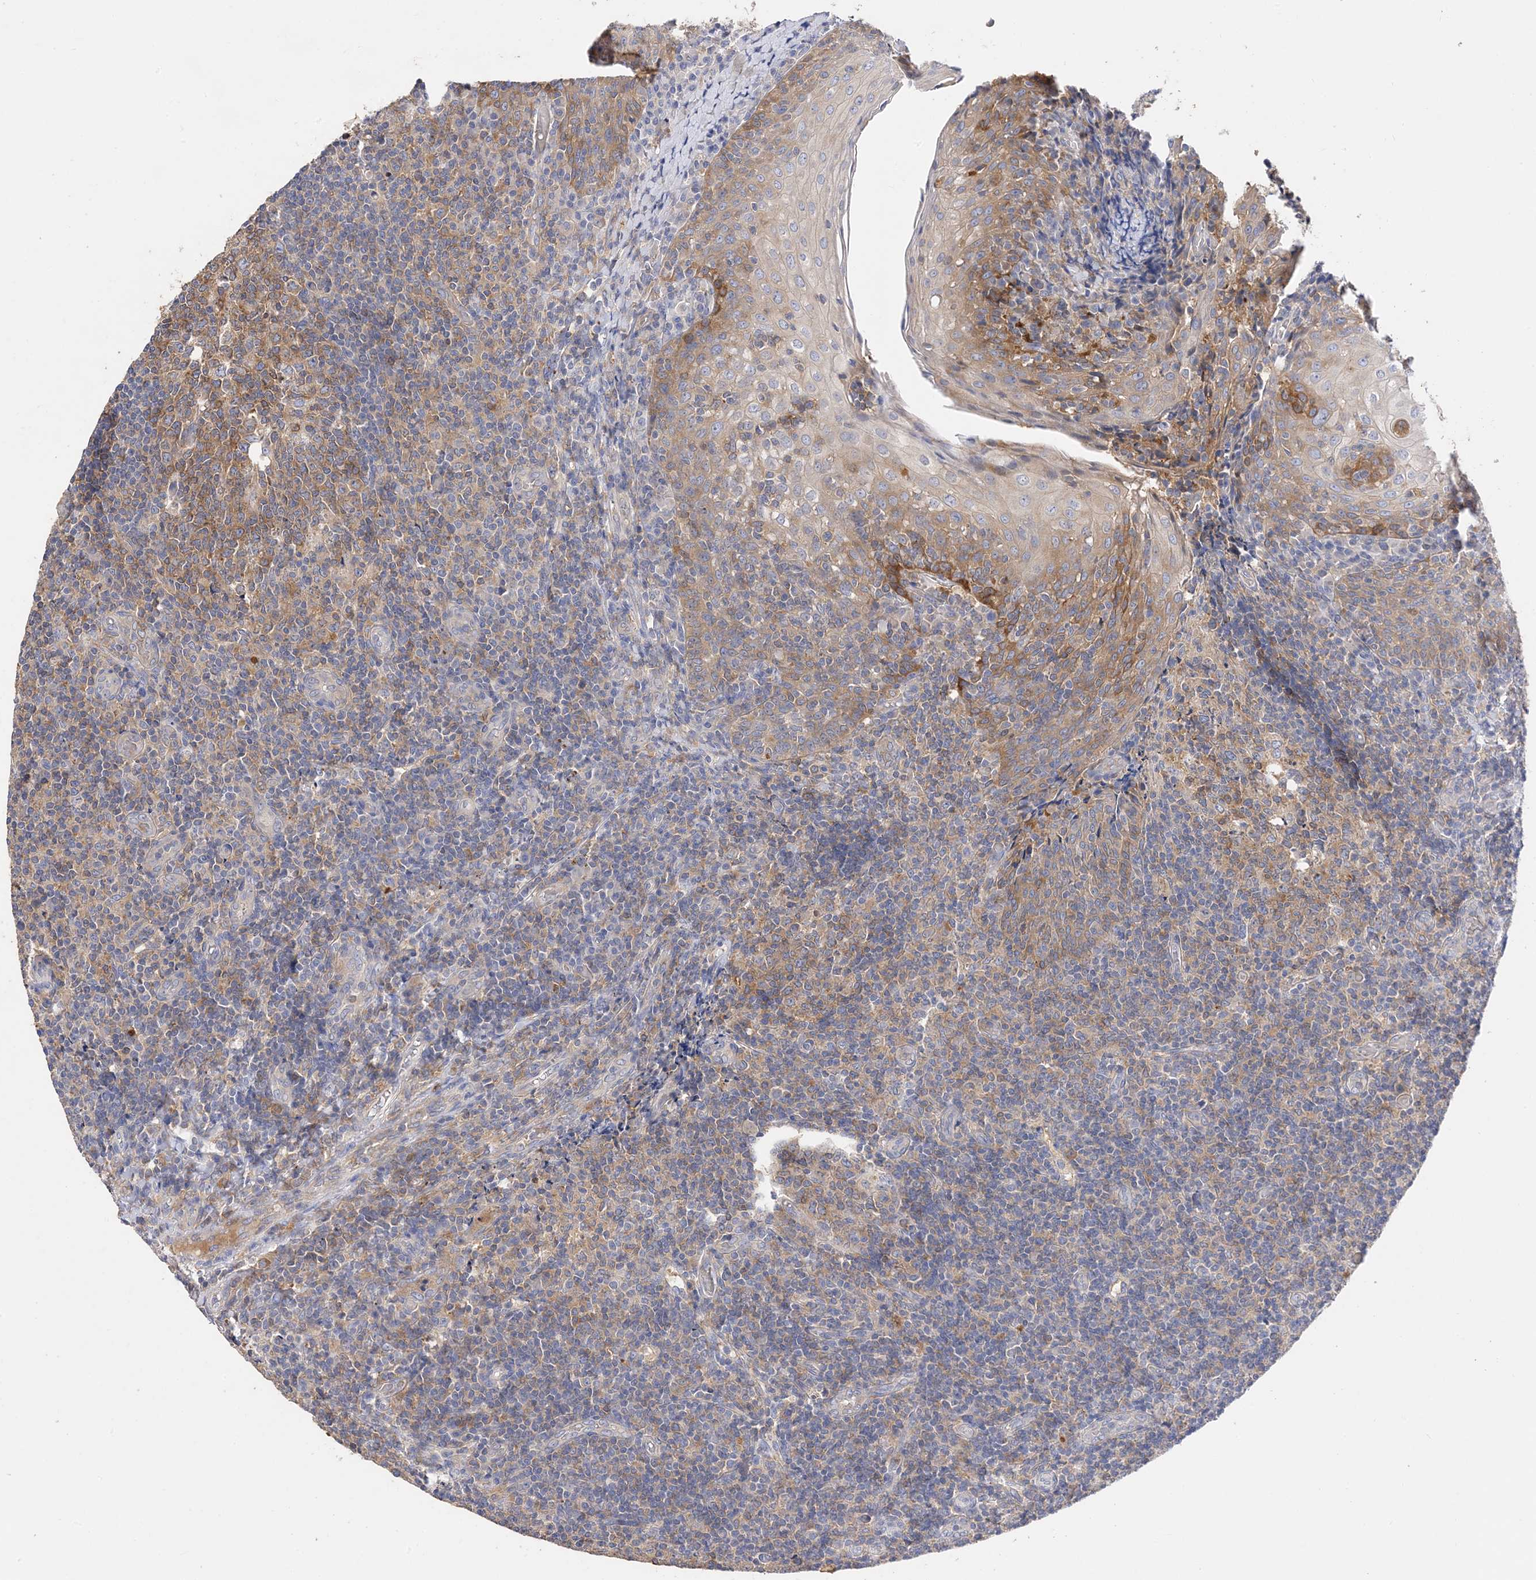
{"staining": {"intensity": "moderate", "quantity": "<25%", "location": "cytoplasmic/membranous"}, "tissue": "tonsil", "cell_type": "Germinal center cells", "image_type": "normal", "snomed": [{"axis": "morphology", "description": "Normal tissue, NOS"}, {"axis": "topography", "description": "Tonsil"}], "caption": "High-magnification brightfield microscopy of normal tonsil stained with DAB (3,3'-diaminobenzidine) (brown) and counterstained with hematoxylin (blue). germinal center cells exhibit moderate cytoplasmic/membranous expression is seen in approximately<25% of cells.", "gene": "ARV1", "patient": {"sex": "female", "age": 19}}